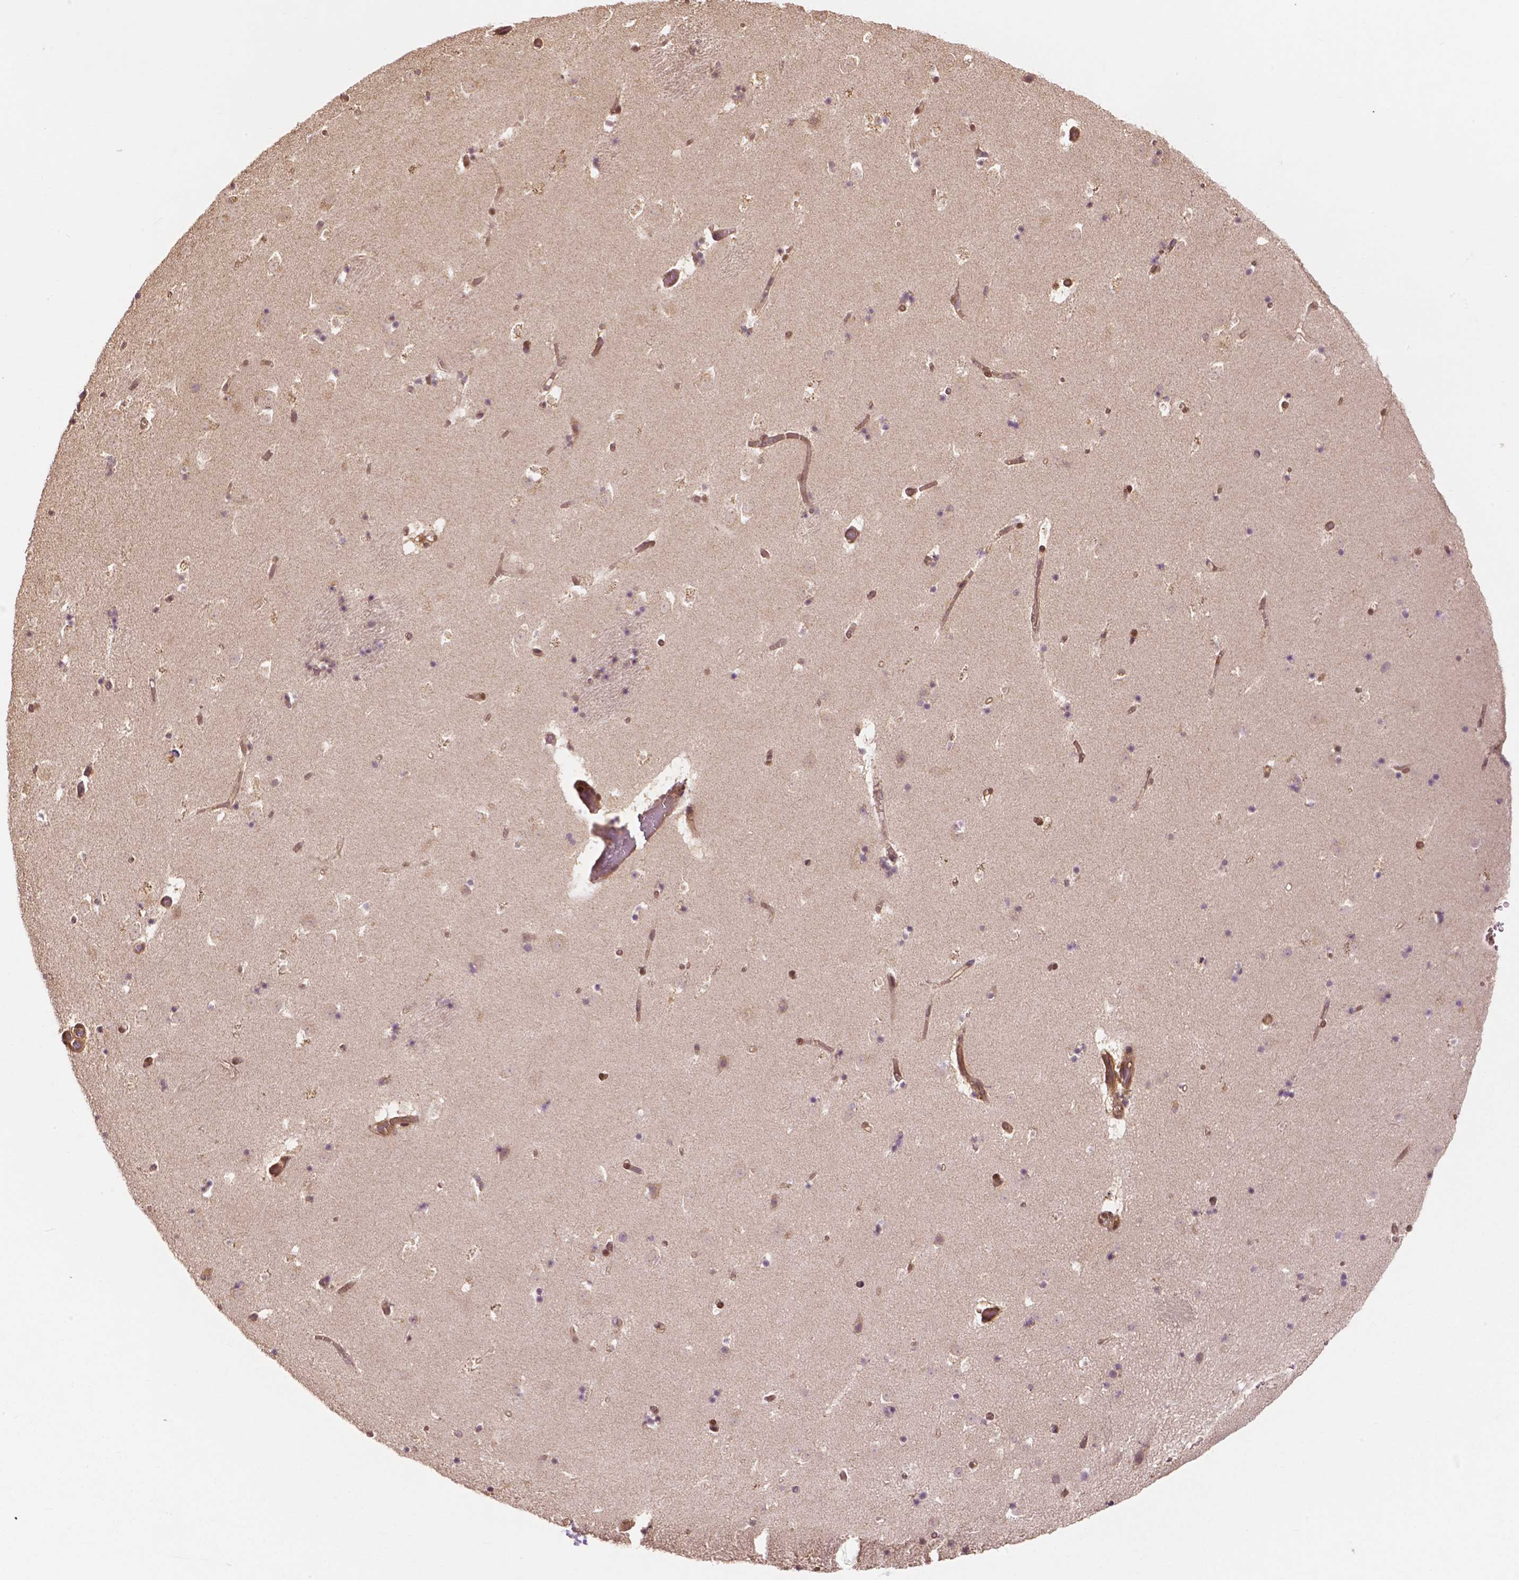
{"staining": {"intensity": "moderate", "quantity": "<25%", "location": "cytoplasmic/membranous,nuclear"}, "tissue": "caudate", "cell_type": "Glial cells", "image_type": "normal", "snomed": [{"axis": "morphology", "description": "Normal tissue, NOS"}, {"axis": "topography", "description": "Lateral ventricle wall"}], "caption": "Normal caudate shows moderate cytoplasmic/membranous,nuclear positivity in approximately <25% of glial cells, visualized by immunohistochemistry. (DAB = brown stain, brightfield microscopy at high magnification).", "gene": "YAP1", "patient": {"sex": "female", "age": 42}}